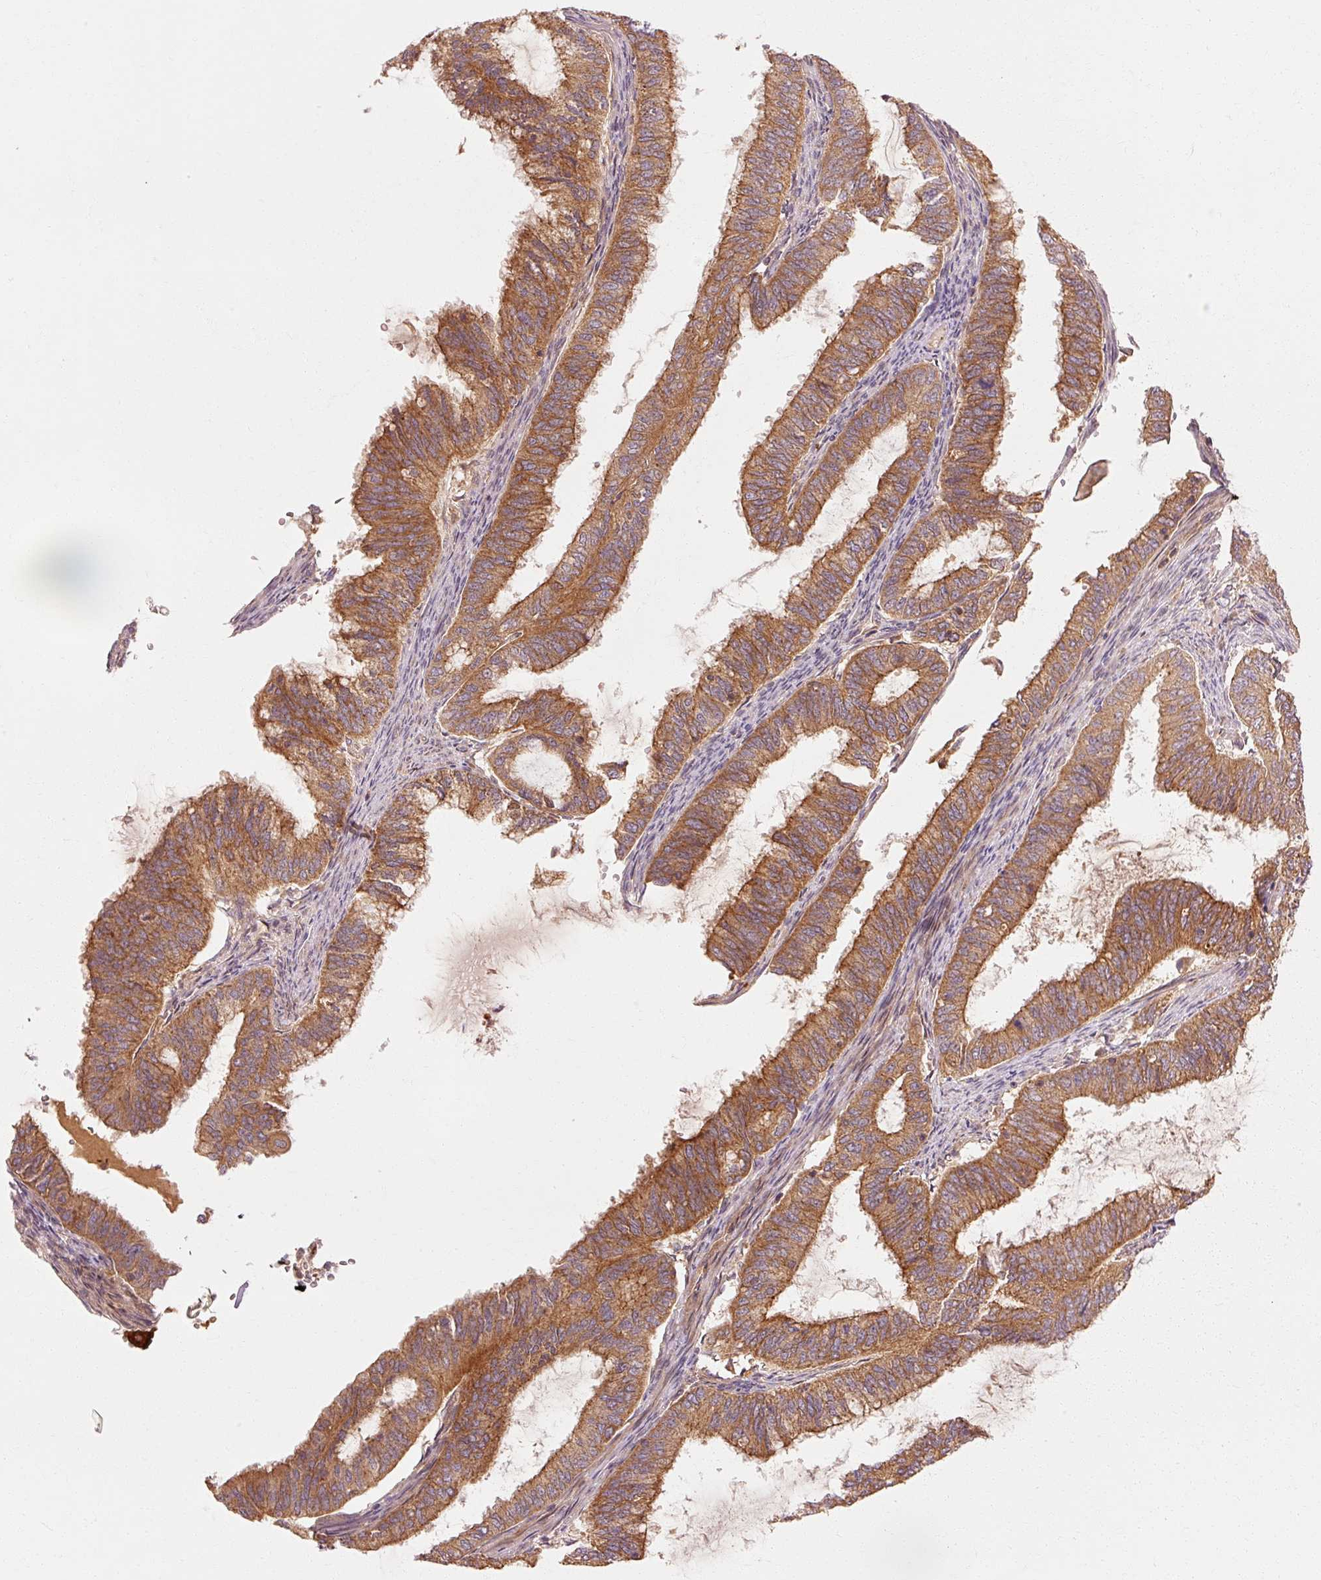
{"staining": {"intensity": "moderate", "quantity": ">75%", "location": "cytoplasmic/membranous"}, "tissue": "endometrial cancer", "cell_type": "Tumor cells", "image_type": "cancer", "snomed": [{"axis": "morphology", "description": "Adenocarcinoma, NOS"}, {"axis": "topography", "description": "Endometrium"}], "caption": "Endometrial adenocarcinoma stained with DAB IHC shows medium levels of moderate cytoplasmic/membranous positivity in about >75% of tumor cells.", "gene": "CTNNA1", "patient": {"sex": "female", "age": 51}}